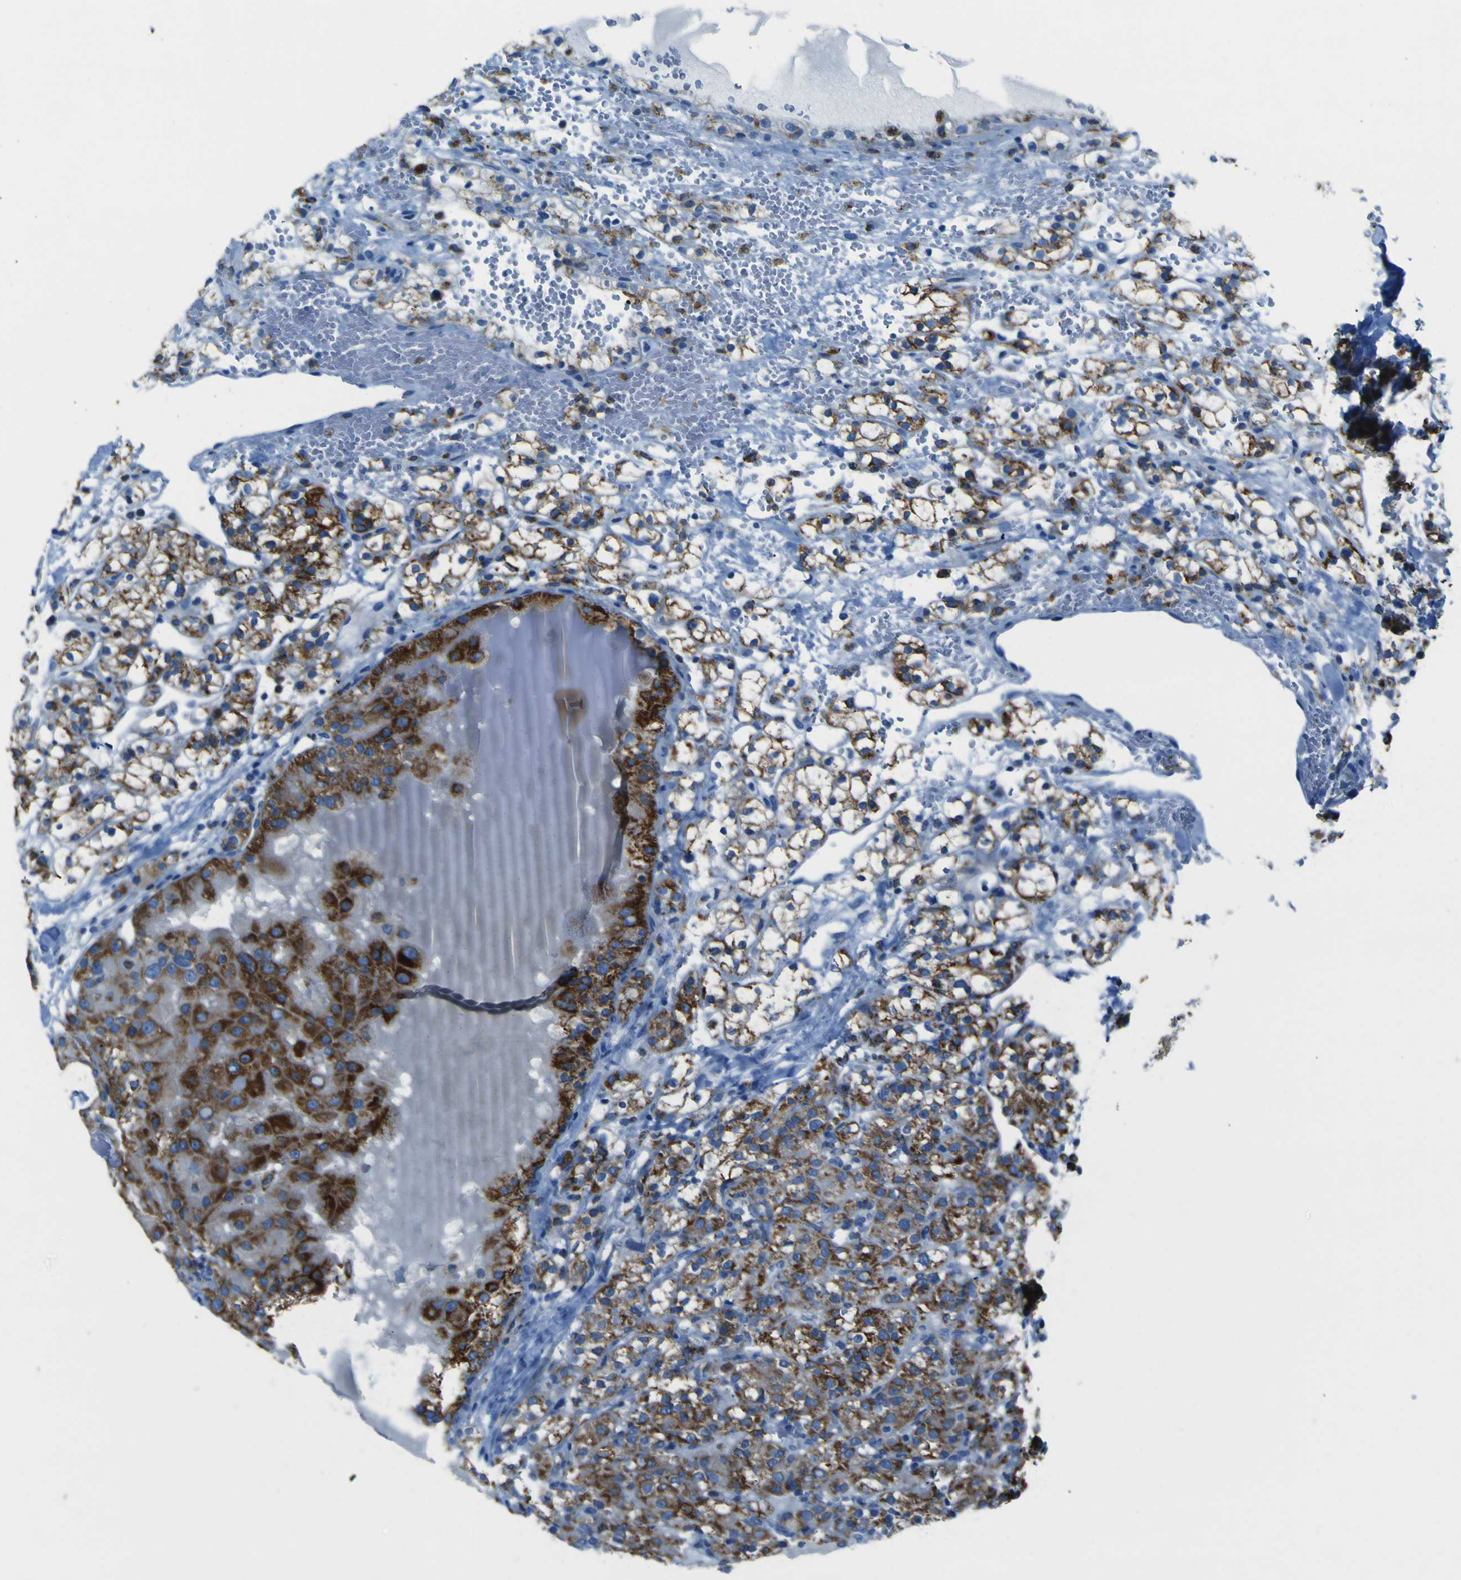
{"staining": {"intensity": "moderate", "quantity": ">75%", "location": "cytoplasmic/membranous"}, "tissue": "renal cancer", "cell_type": "Tumor cells", "image_type": "cancer", "snomed": [{"axis": "morphology", "description": "Adenocarcinoma, NOS"}, {"axis": "topography", "description": "Kidney"}], "caption": "This histopathology image displays immunohistochemistry (IHC) staining of adenocarcinoma (renal), with medium moderate cytoplasmic/membranous staining in about >75% of tumor cells.", "gene": "ACSL1", "patient": {"sex": "male", "age": 61}}